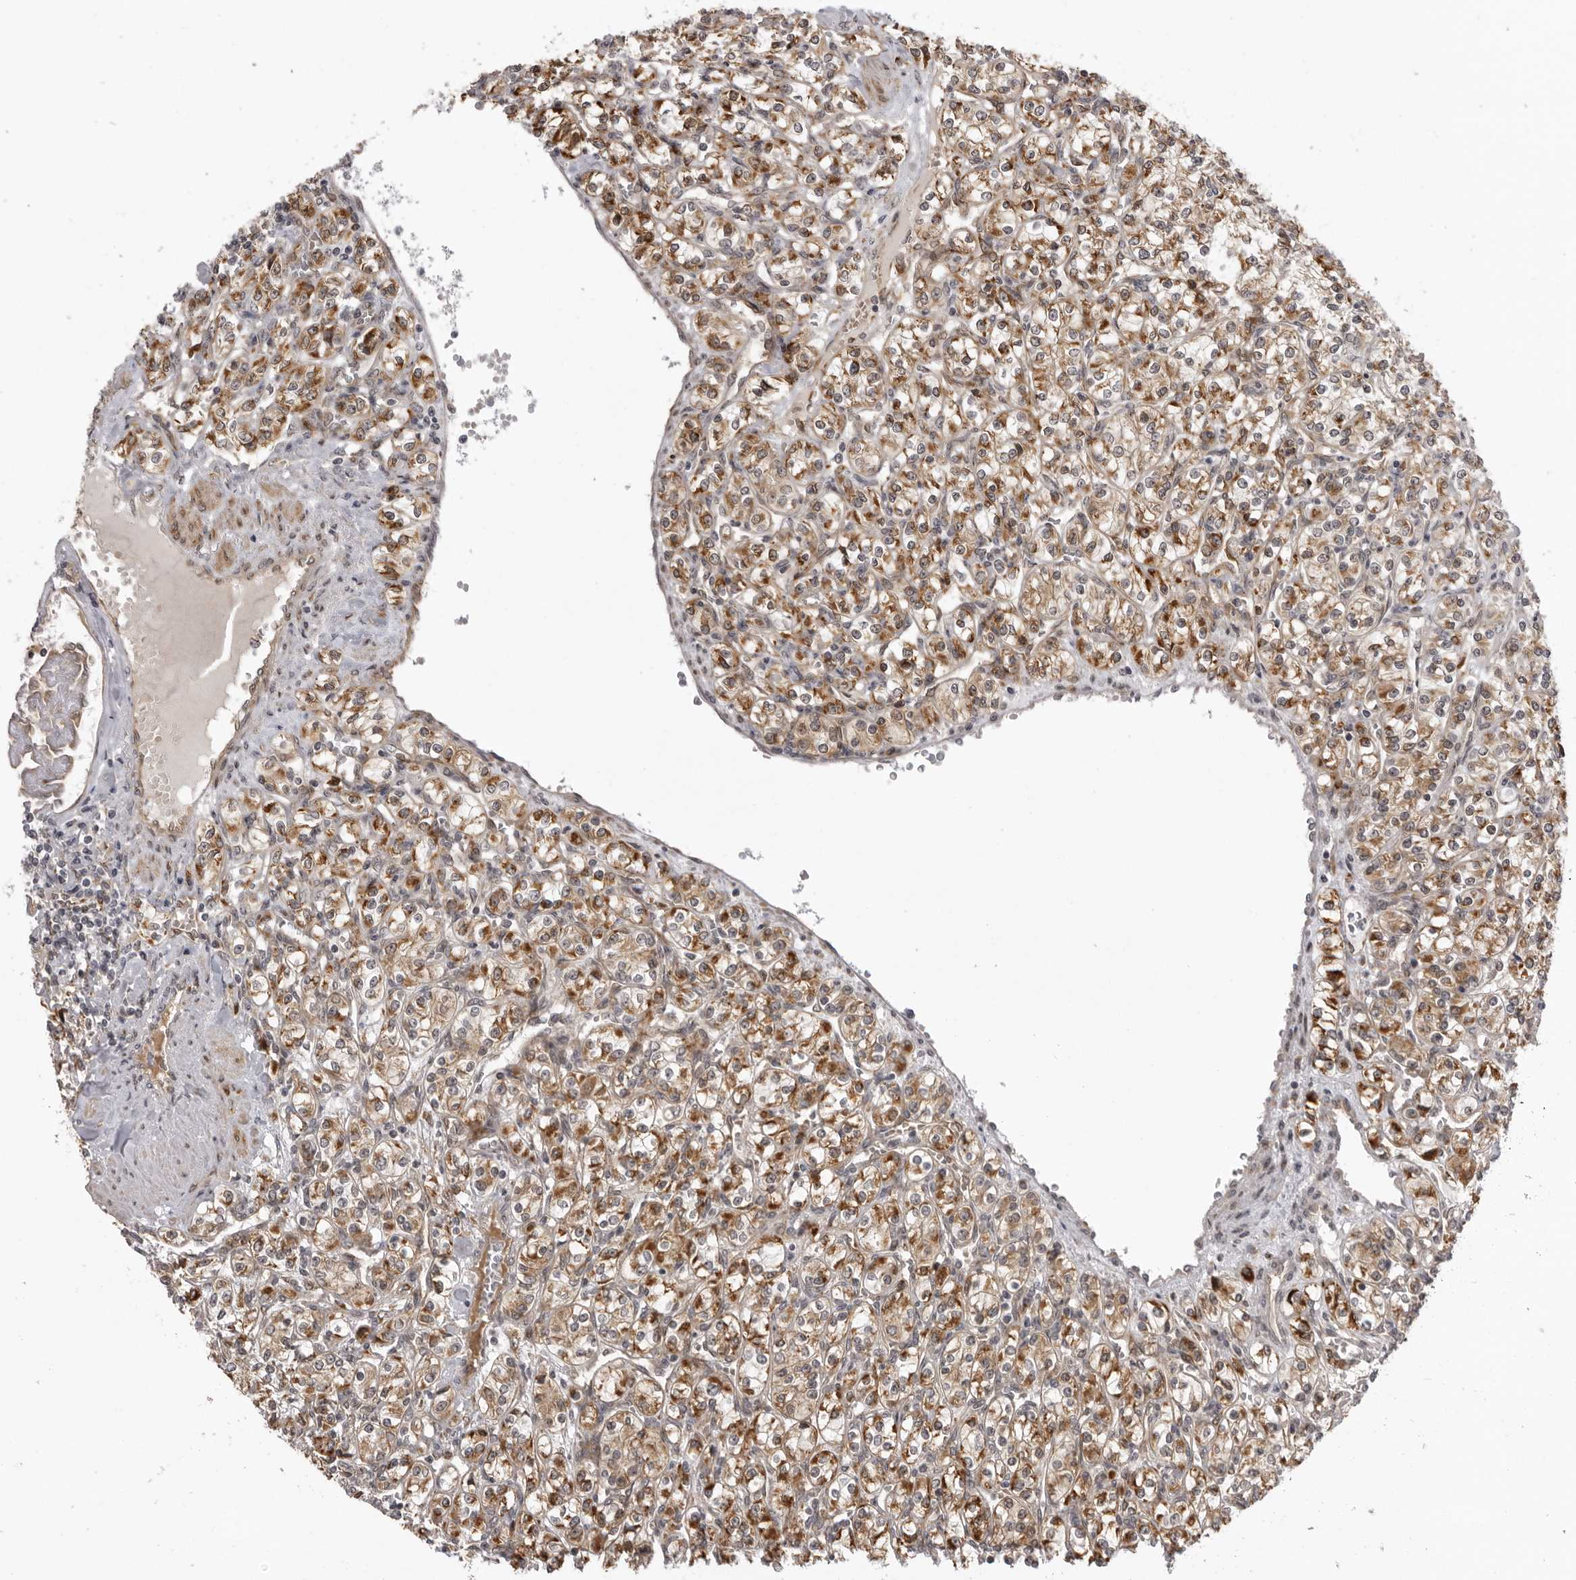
{"staining": {"intensity": "strong", "quantity": "25%-75%", "location": "cytoplasmic/membranous"}, "tissue": "renal cancer", "cell_type": "Tumor cells", "image_type": "cancer", "snomed": [{"axis": "morphology", "description": "Adenocarcinoma, NOS"}, {"axis": "topography", "description": "Kidney"}], "caption": "Immunohistochemistry histopathology image of neoplastic tissue: renal cancer (adenocarcinoma) stained using immunohistochemistry (IHC) shows high levels of strong protein expression localized specifically in the cytoplasmic/membranous of tumor cells, appearing as a cytoplasmic/membranous brown color.", "gene": "DNAH14", "patient": {"sex": "male", "age": 77}}